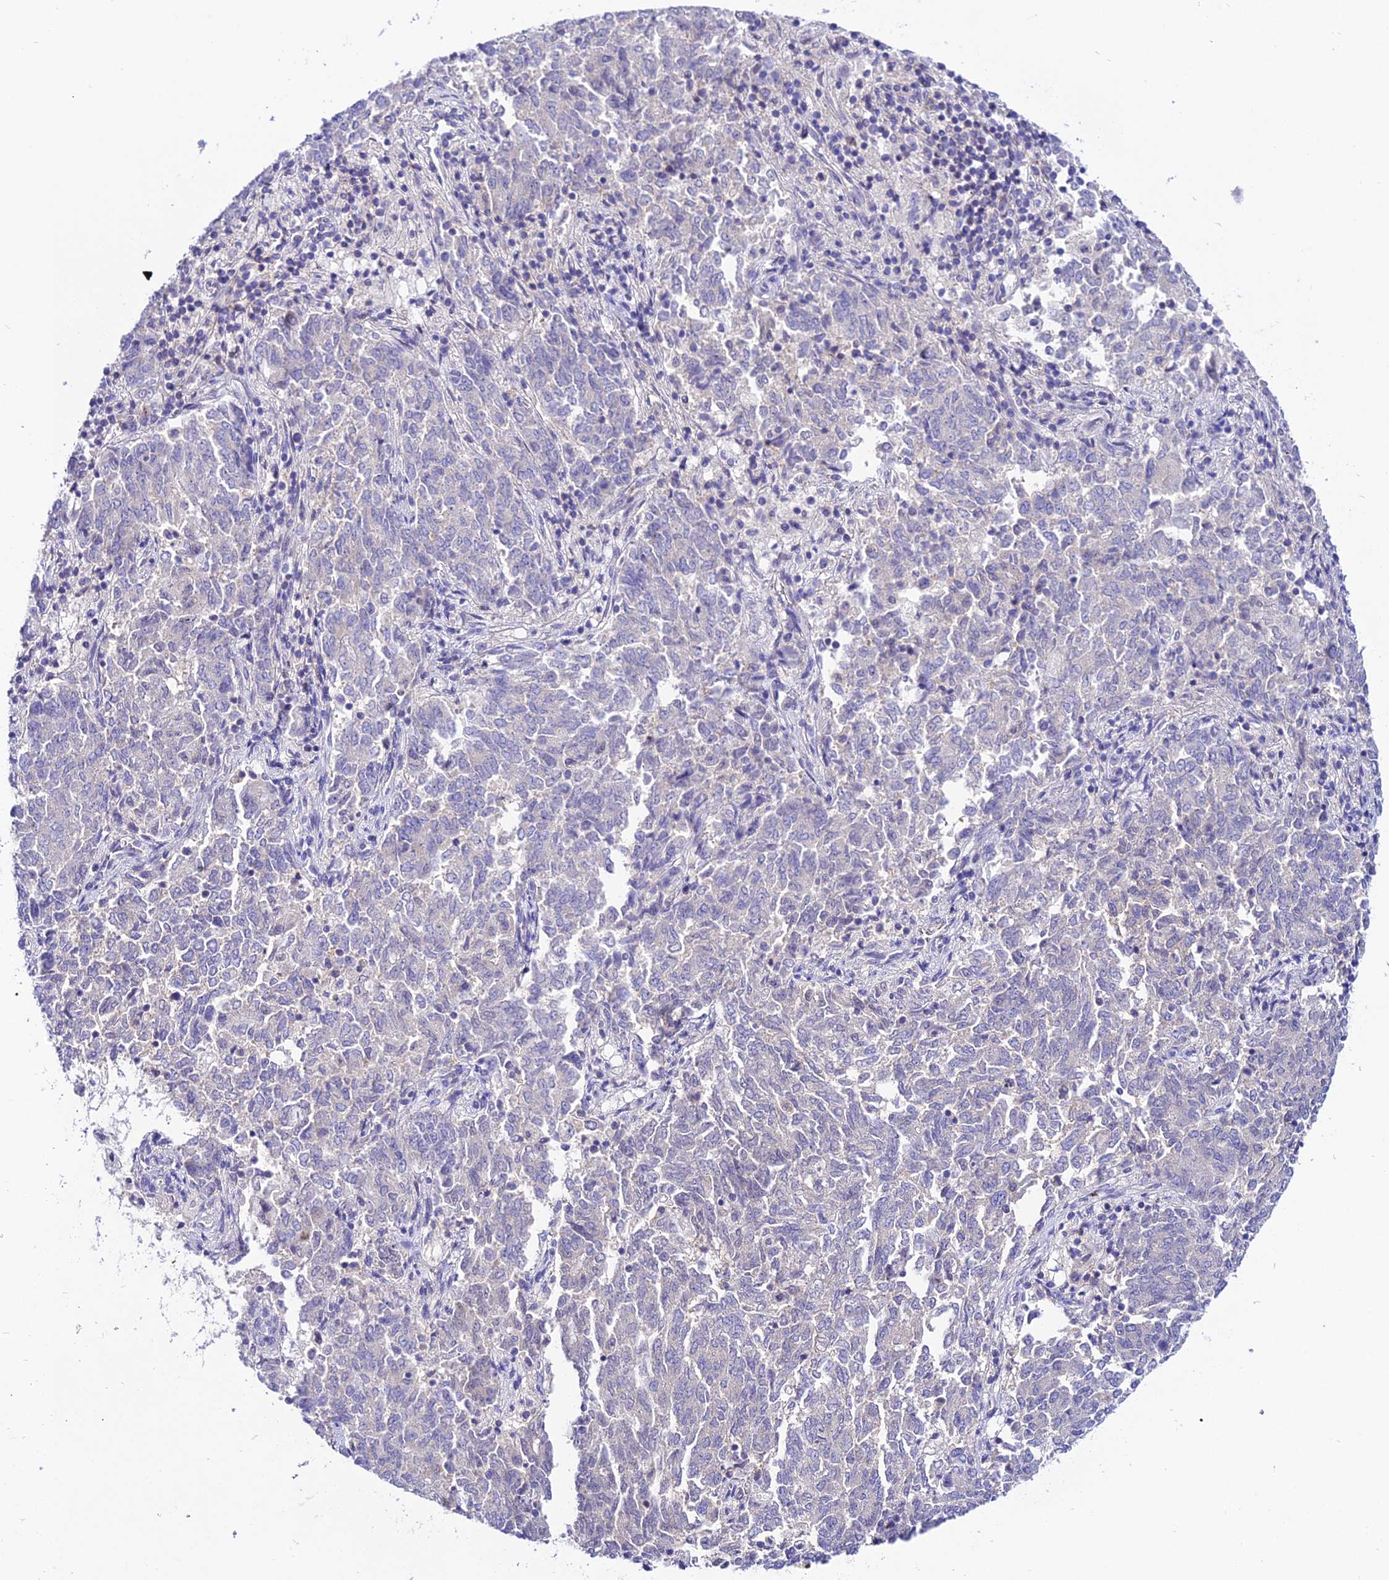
{"staining": {"intensity": "negative", "quantity": "none", "location": "none"}, "tissue": "endometrial cancer", "cell_type": "Tumor cells", "image_type": "cancer", "snomed": [{"axis": "morphology", "description": "Adenocarcinoma, NOS"}, {"axis": "topography", "description": "Endometrium"}], "caption": "High magnification brightfield microscopy of adenocarcinoma (endometrial) stained with DAB (brown) and counterstained with hematoxylin (blue): tumor cells show no significant positivity.", "gene": "ATG16L2", "patient": {"sex": "female", "age": 80}}